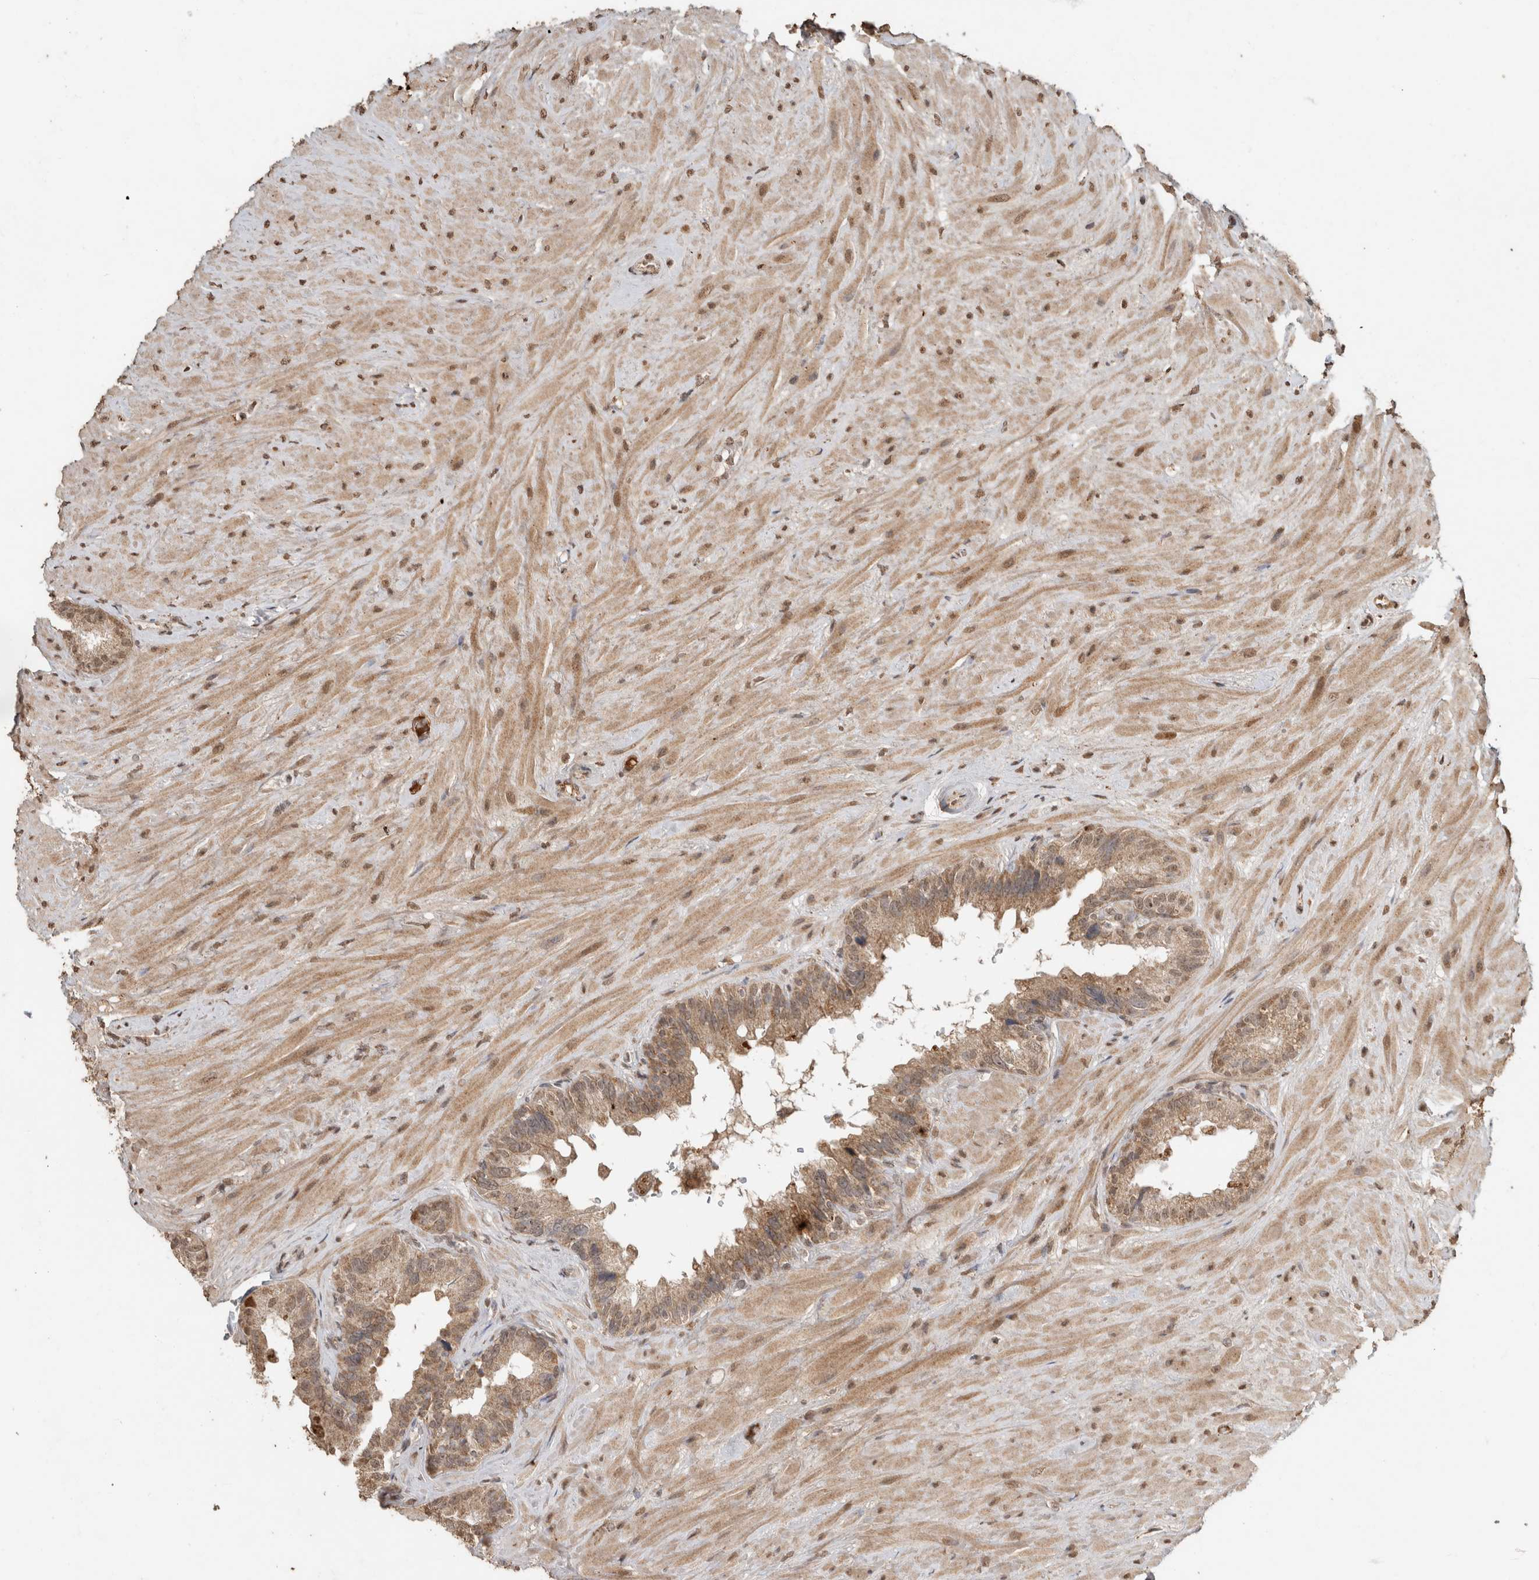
{"staining": {"intensity": "moderate", "quantity": ">75%", "location": "cytoplasmic/membranous,nuclear"}, "tissue": "seminal vesicle", "cell_type": "Glandular cells", "image_type": "normal", "snomed": [{"axis": "morphology", "description": "Normal tissue, NOS"}, {"axis": "topography", "description": "Seminal veicle"}], "caption": "Glandular cells demonstrate medium levels of moderate cytoplasmic/membranous,nuclear positivity in about >75% of cells in unremarkable seminal vesicle.", "gene": "FAM3A", "patient": {"sex": "male", "age": 80}}